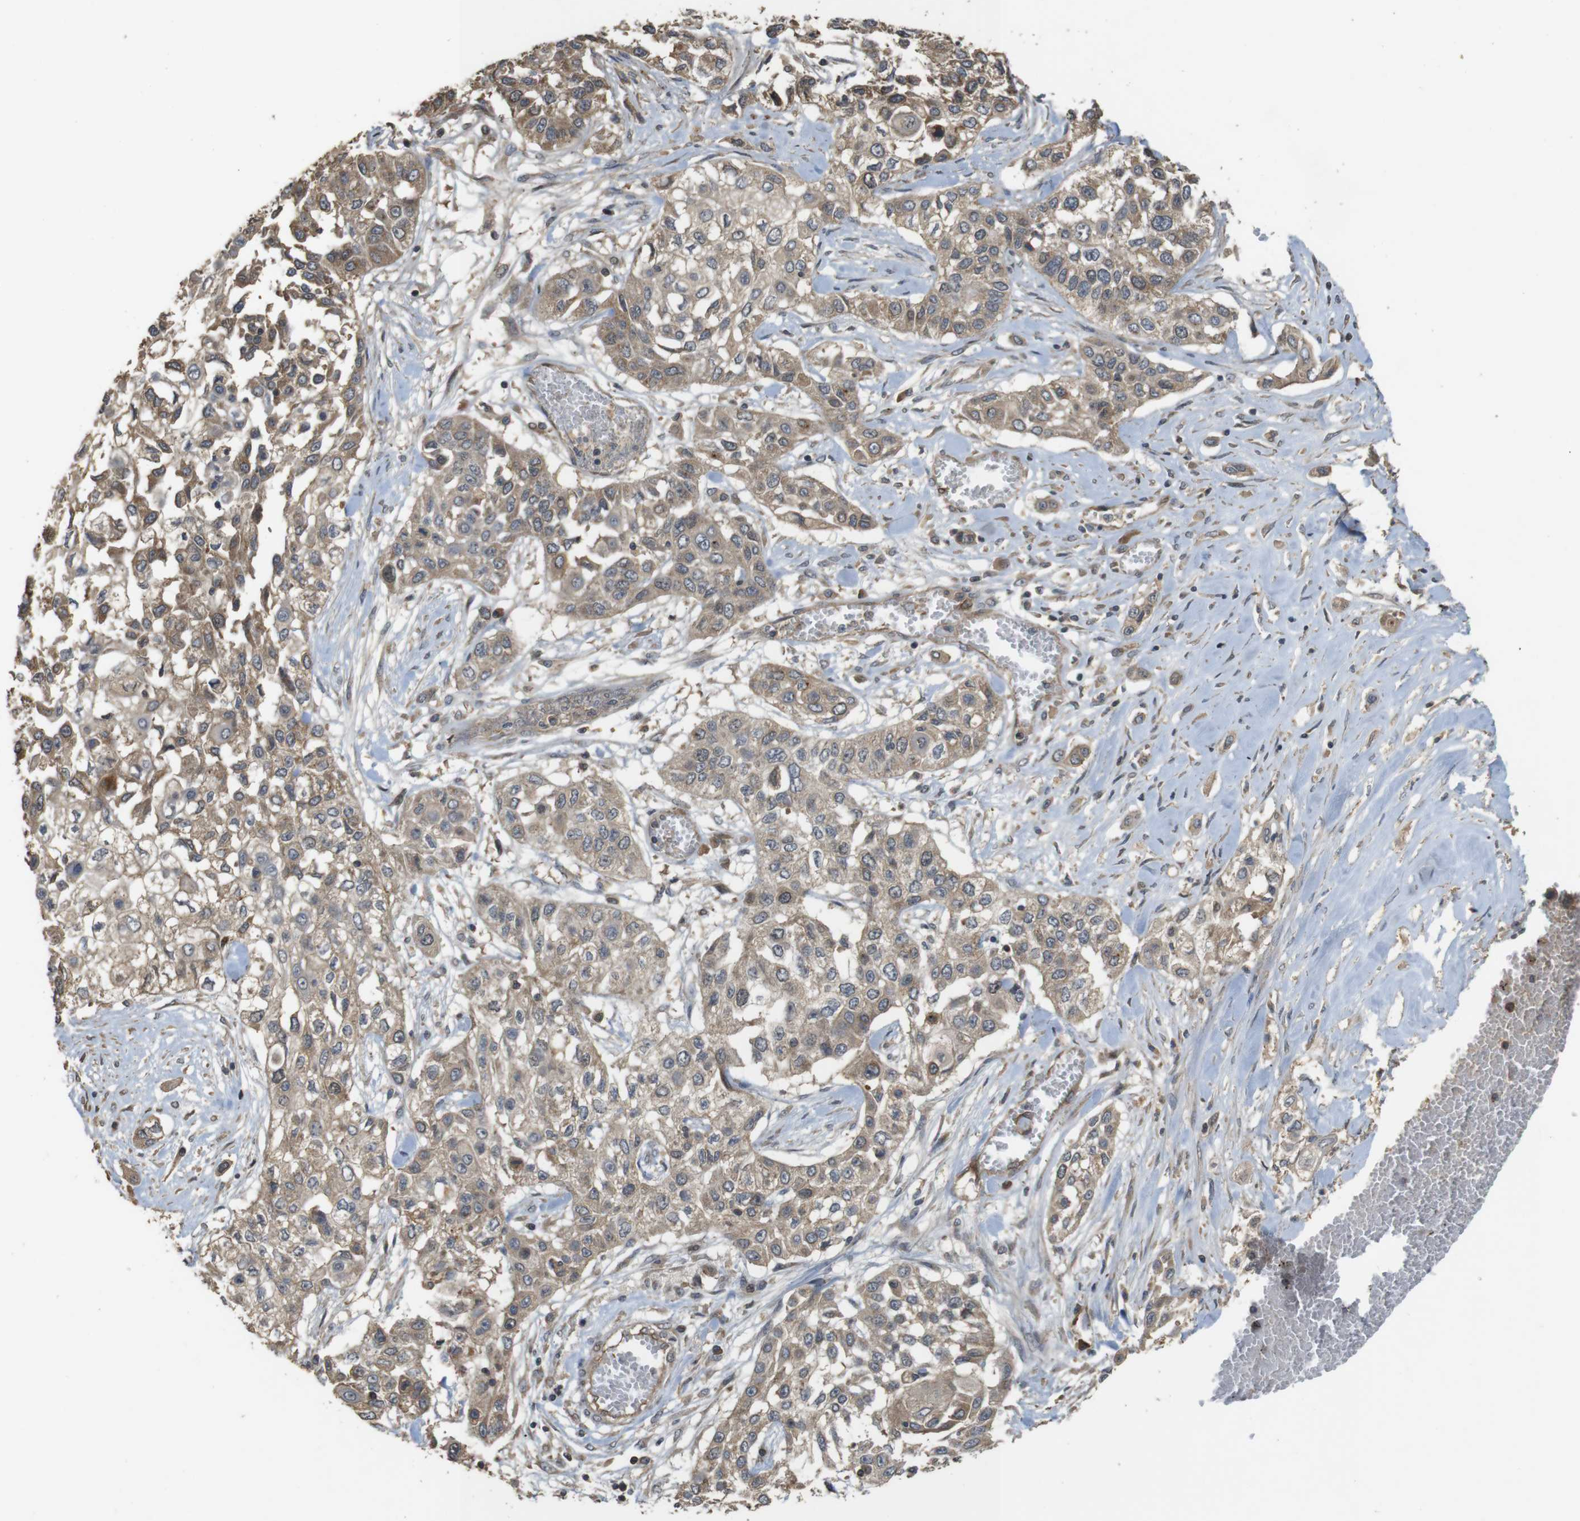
{"staining": {"intensity": "weak", "quantity": ">75%", "location": "cytoplasmic/membranous"}, "tissue": "lung cancer", "cell_type": "Tumor cells", "image_type": "cancer", "snomed": [{"axis": "morphology", "description": "Squamous cell carcinoma, NOS"}, {"axis": "topography", "description": "Lung"}], "caption": "Tumor cells display low levels of weak cytoplasmic/membranous staining in approximately >75% of cells in human lung cancer (squamous cell carcinoma).", "gene": "PCDHB10", "patient": {"sex": "male", "age": 71}}